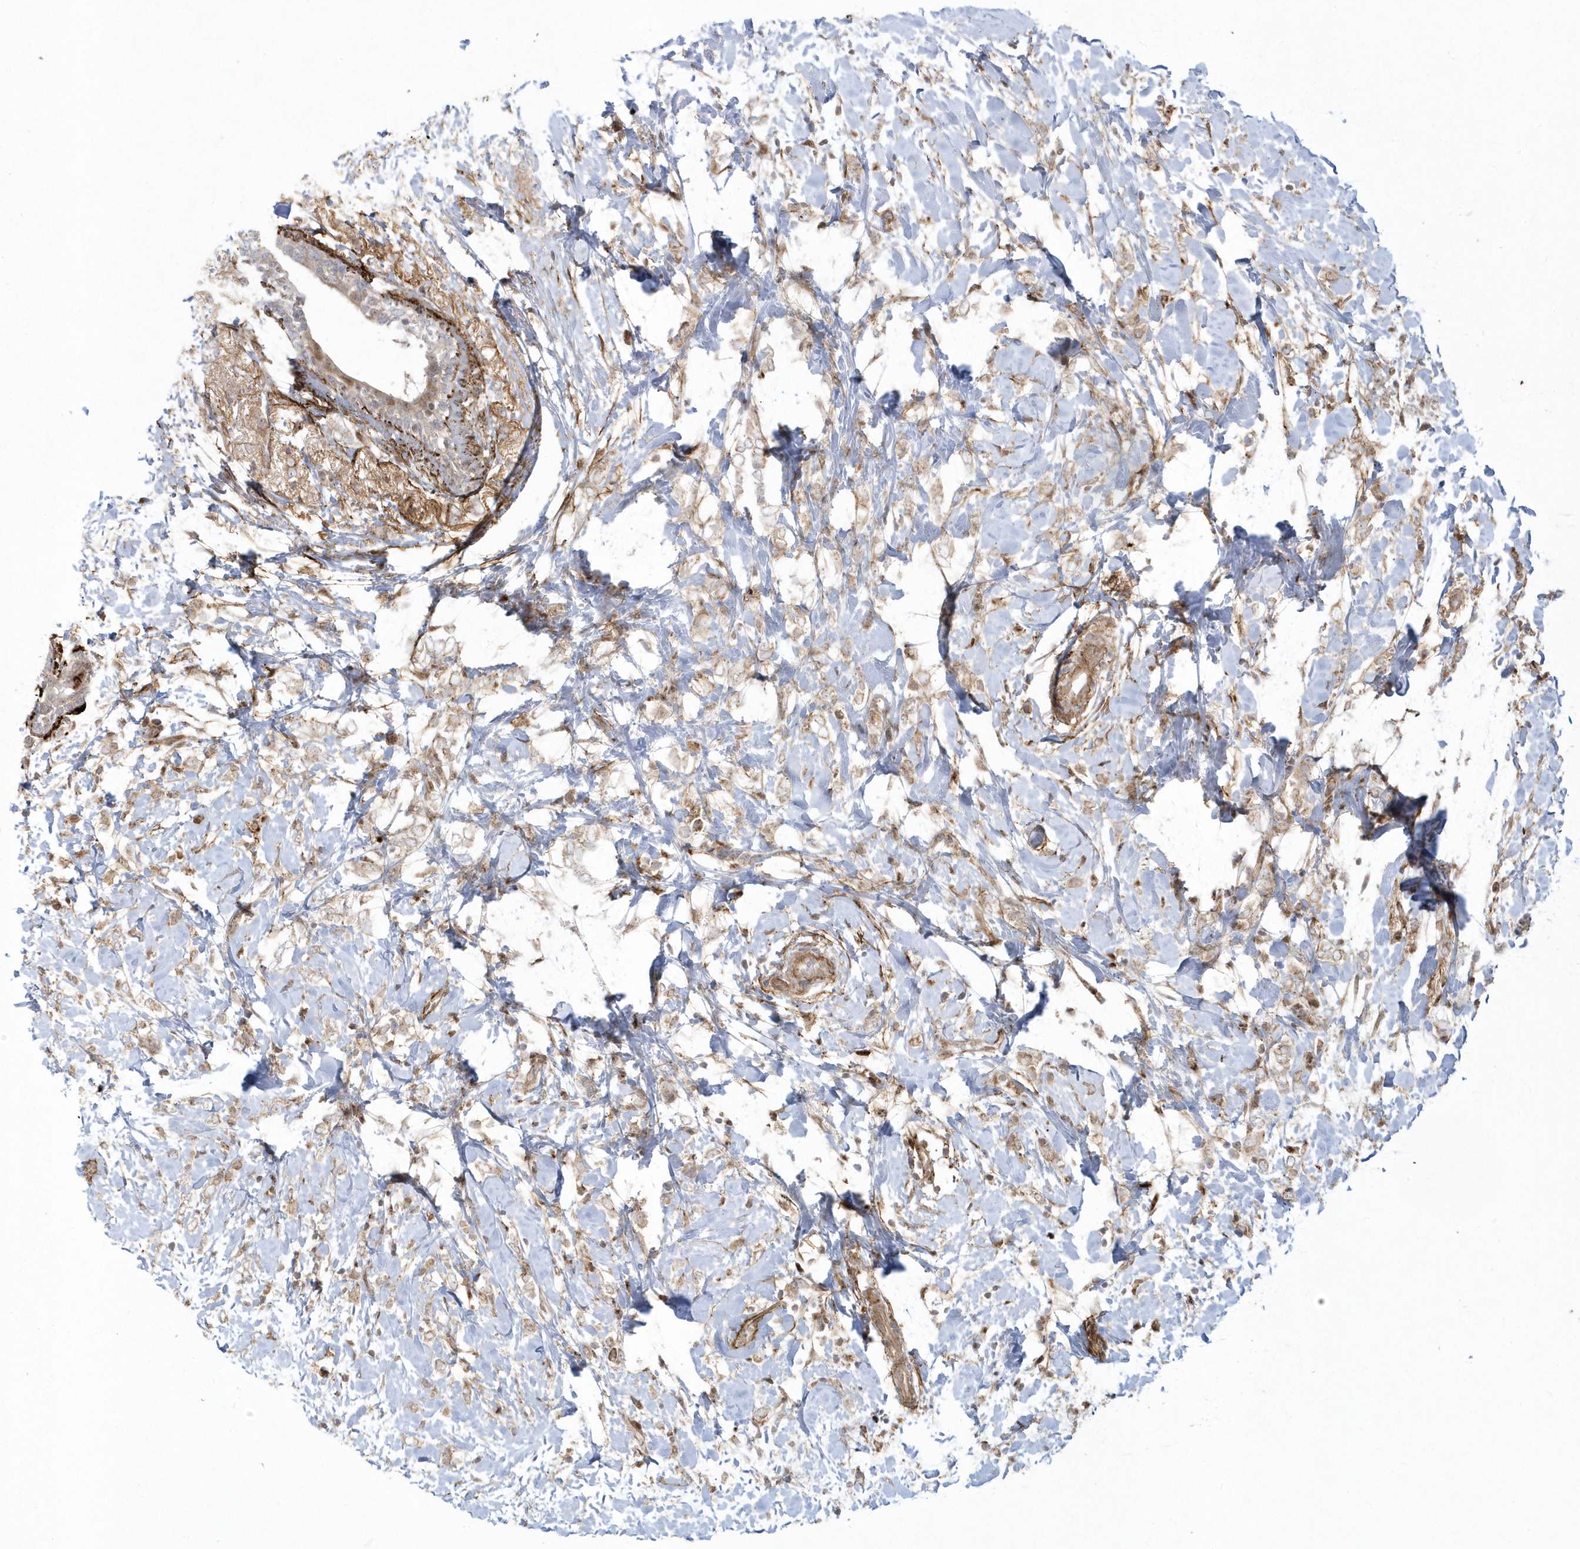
{"staining": {"intensity": "weak", "quantity": ">75%", "location": "cytoplasmic/membranous"}, "tissue": "breast cancer", "cell_type": "Tumor cells", "image_type": "cancer", "snomed": [{"axis": "morphology", "description": "Normal tissue, NOS"}, {"axis": "morphology", "description": "Lobular carcinoma"}, {"axis": "topography", "description": "Breast"}], "caption": "Immunohistochemical staining of breast cancer reveals low levels of weak cytoplasmic/membranous protein expression in approximately >75% of tumor cells.", "gene": "MASP2", "patient": {"sex": "female", "age": 47}}